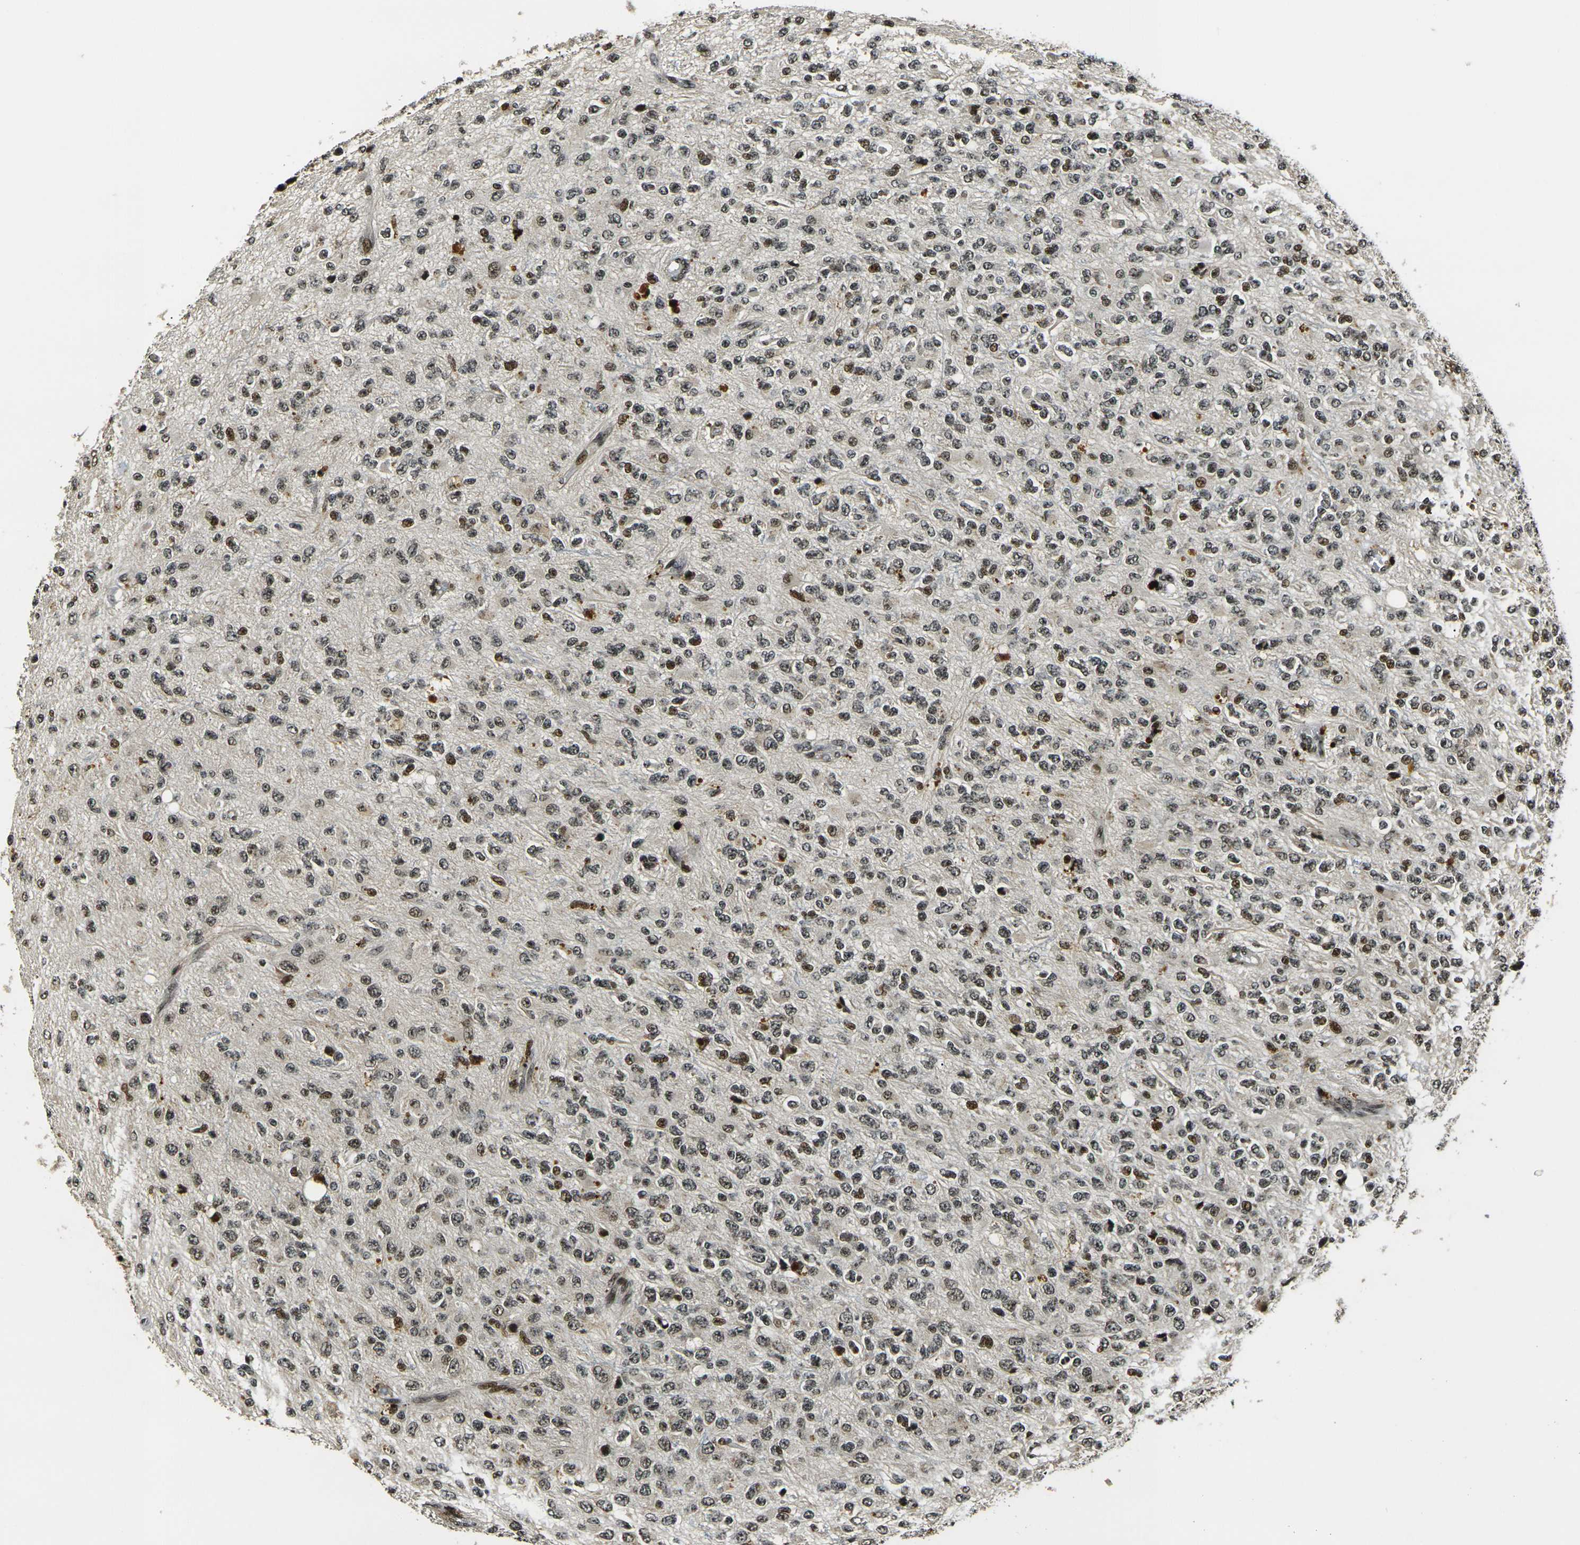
{"staining": {"intensity": "moderate", "quantity": "25%-75%", "location": "nuclear"}, "tissue": "glioma", "cell_type": "Tumor cells", "image_type": "cancer", "snomed": [{"axis": "morphology", "description": "Glioma, malignant, High grade"}, {"axis": "topography", "description": "pancreas cauda"}], "caption": "Glioma tissue reveals moderate nuclear positivity in approximately 25%-75% of tumor cells, visualized by immunohistochemistry. The staining was performed using DAB (3,3'-diaminobenzidine), with brown indicating positive protein expression. Nuclei are stained blue with hematoxylin.", "gene": "ACTL6A", "patient": {"sex": "male", "age": 60}}